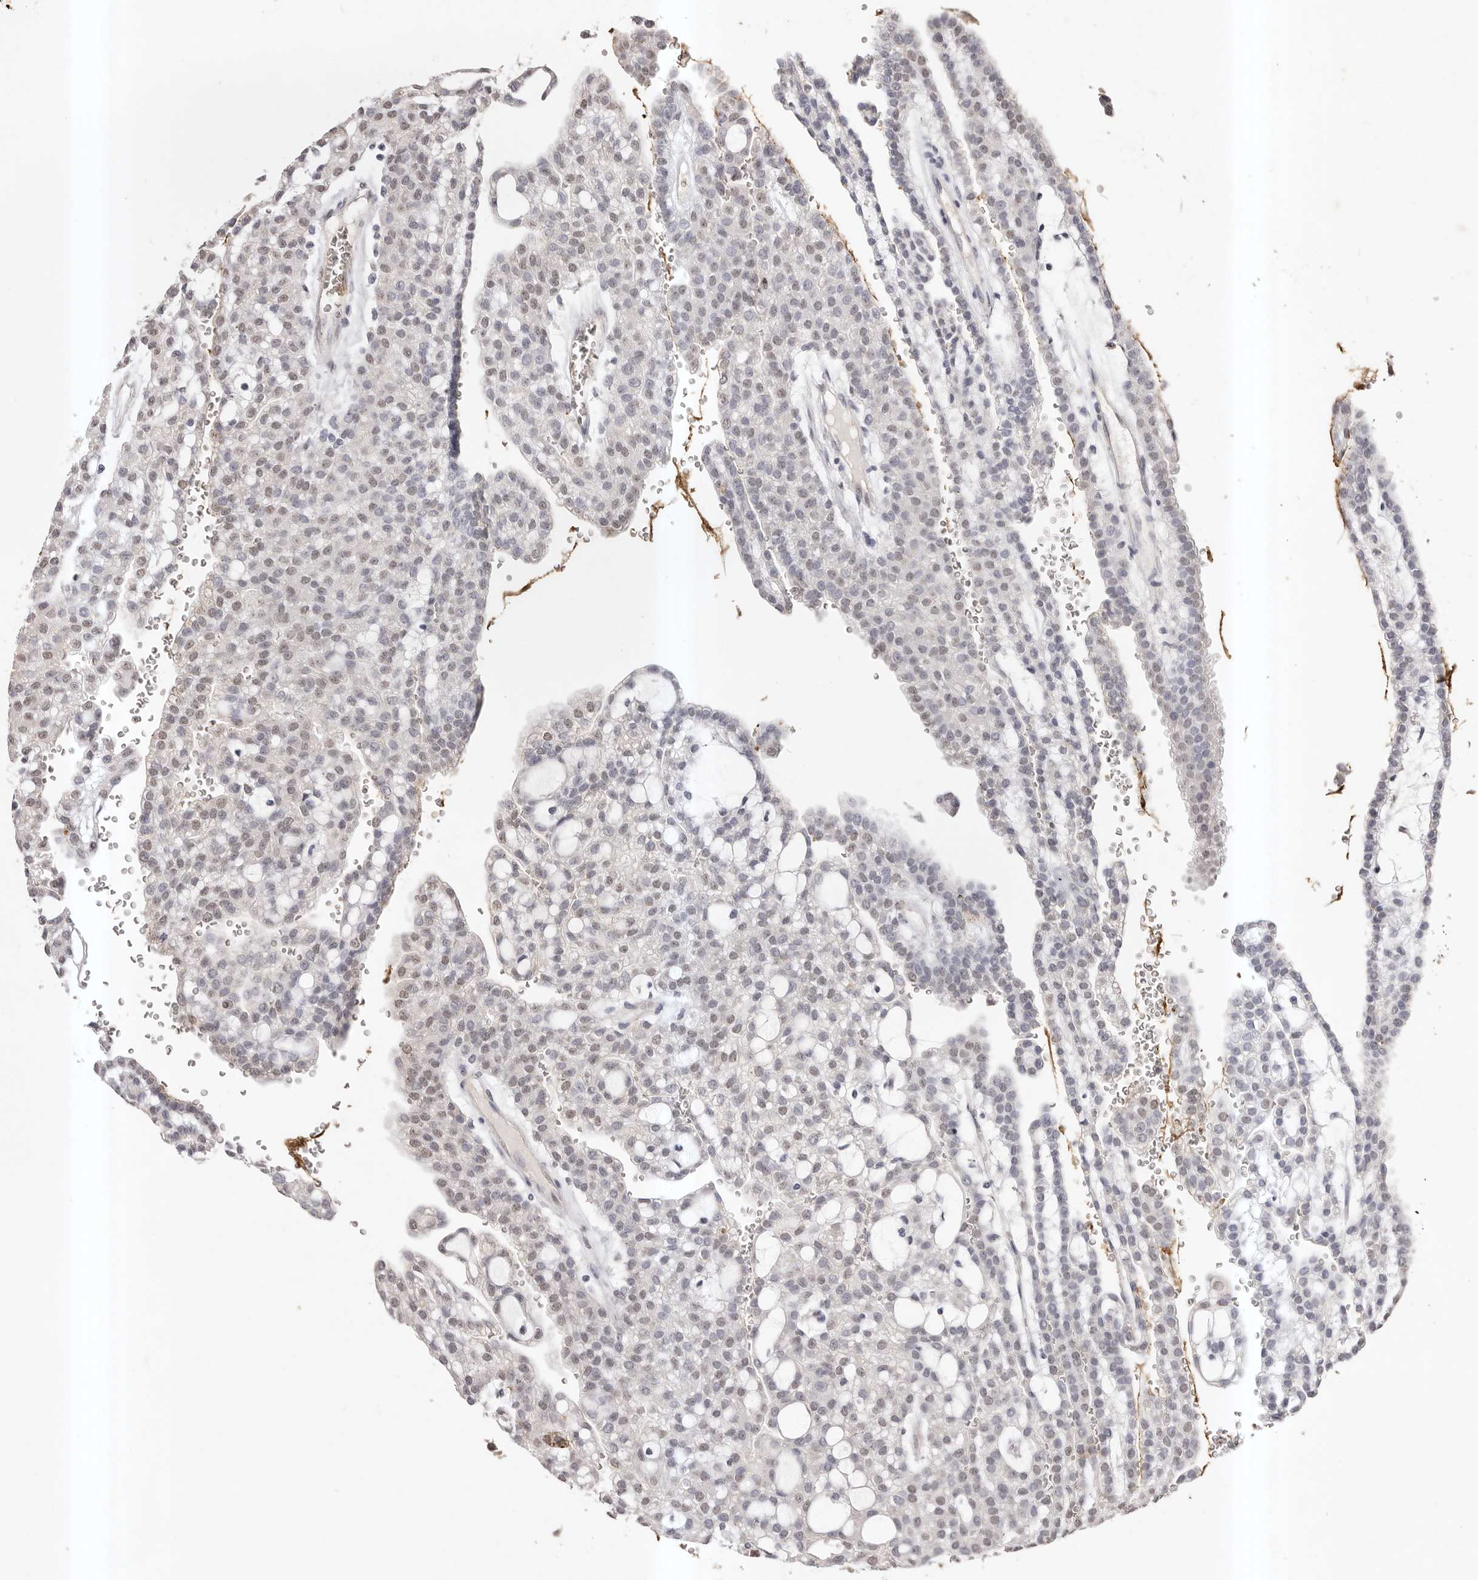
{"staining": {"intensity": "moderate", "quantity": "25%-75%", "location": "nuclear"}, "tissue": "renal cancer", "cell_type": "Tumor cells", "image_type": "cancer", "snomed": [{"axis": "morphology", "description": "Adenocarcinoma, NOS"}, {"axis": "topography", "description": "Kidney"}], "caption": "About 25%-75% of tumor cells in renal cancer (adenocarcinoma) reveal moderate nuclear protein expression as visualized by brown immunohistochemical staining.", "gene": "RPS6KA5", "patient": {"sex": "male", "age": 63}}